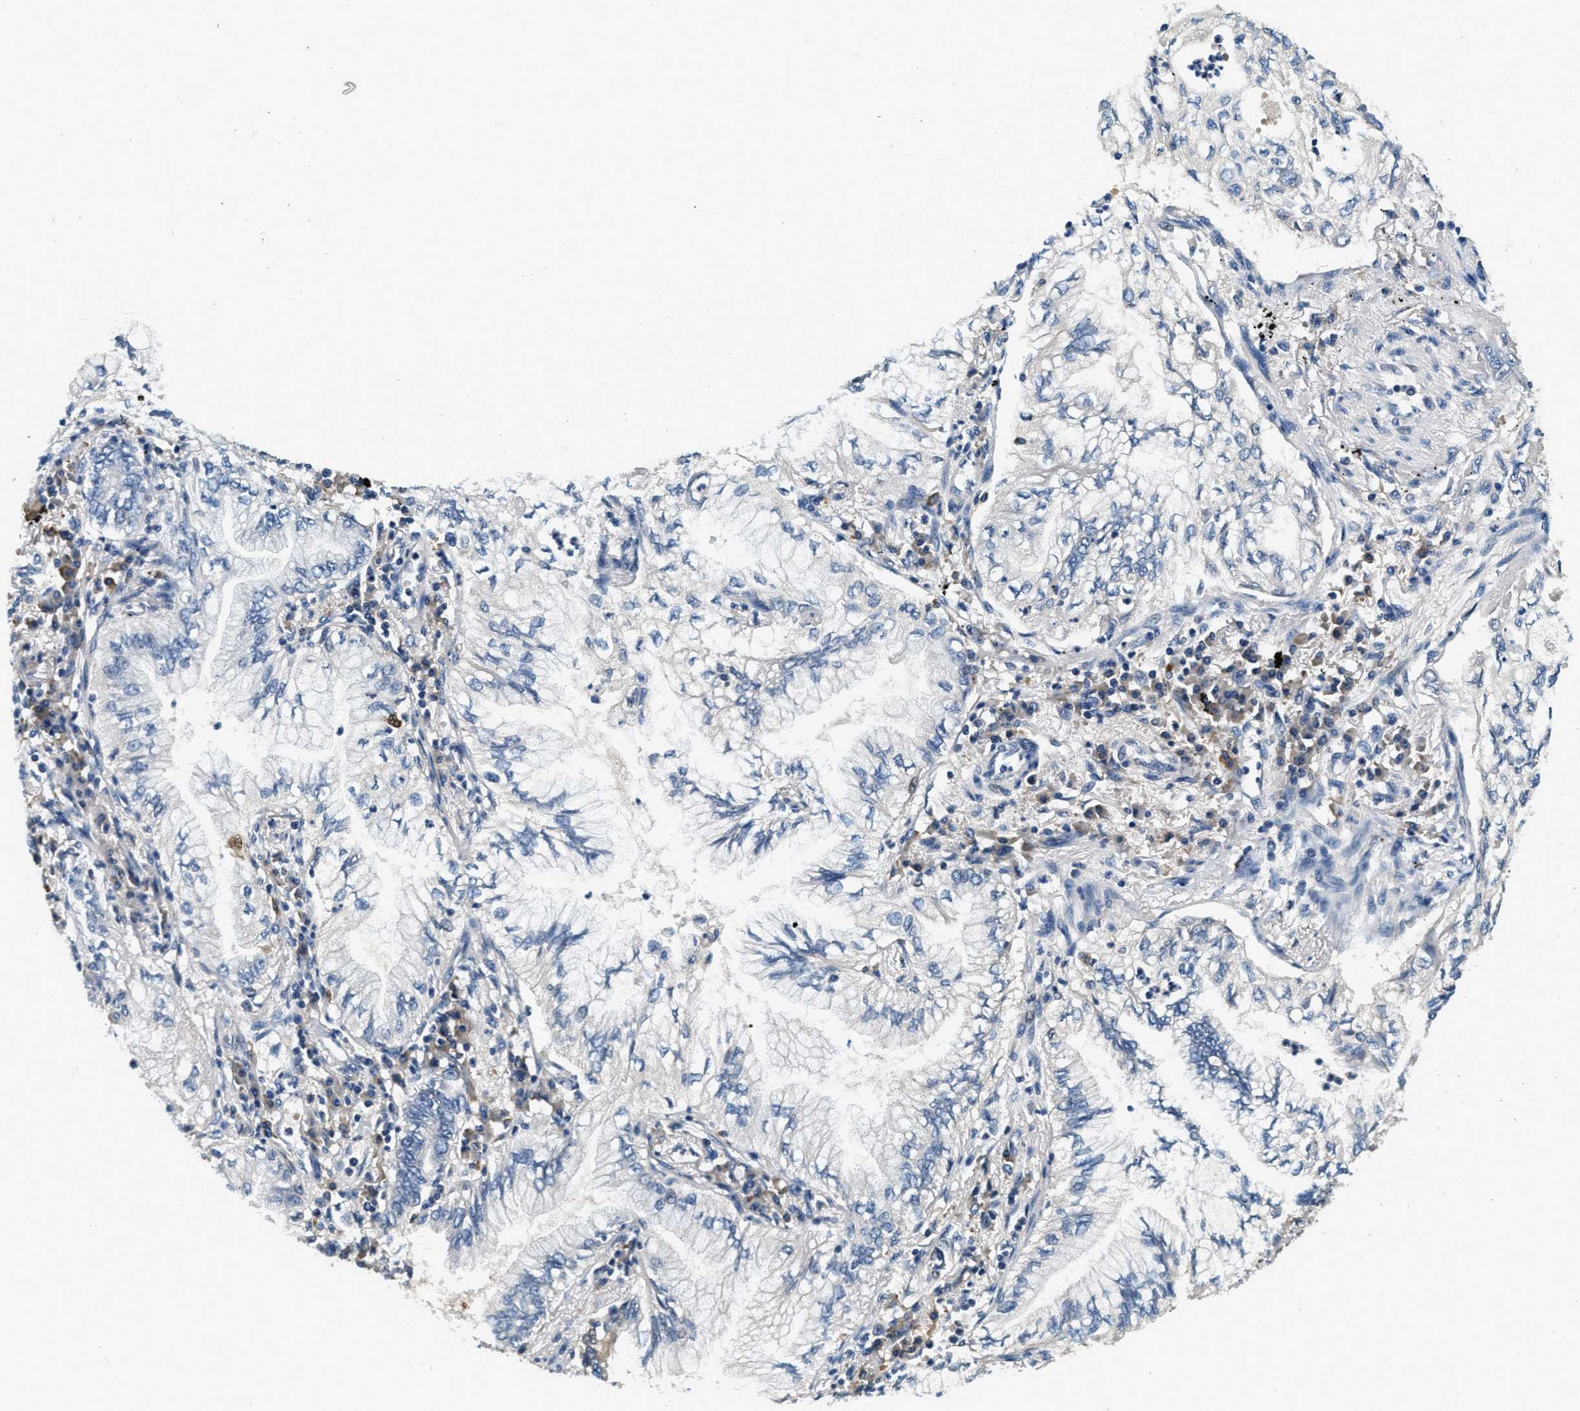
{"staining": {"intensity": "negative", "quantity": "none", "location": "none"}, "tissue": "lung cancer", "cell_type": "Tumor cells", "image_type": "cancer", "snomed": [{"axis": "morphology", "description": "Normal tissue, NOS"}, {"axis": "morphology", "description": "Adenocarcinoma, NOS"}, {"axis": "topography", "description": "Bronchus"}, {"axis": "topography", "description": "Lung"}], "caption": "Immunohistochemistry photomicrograph of human lung cancer stained for a protein (brown), which reveals no expression in tumor cells.", "gene": "ALDH3A2", "patient": {"sex": "female", "age": 70}}